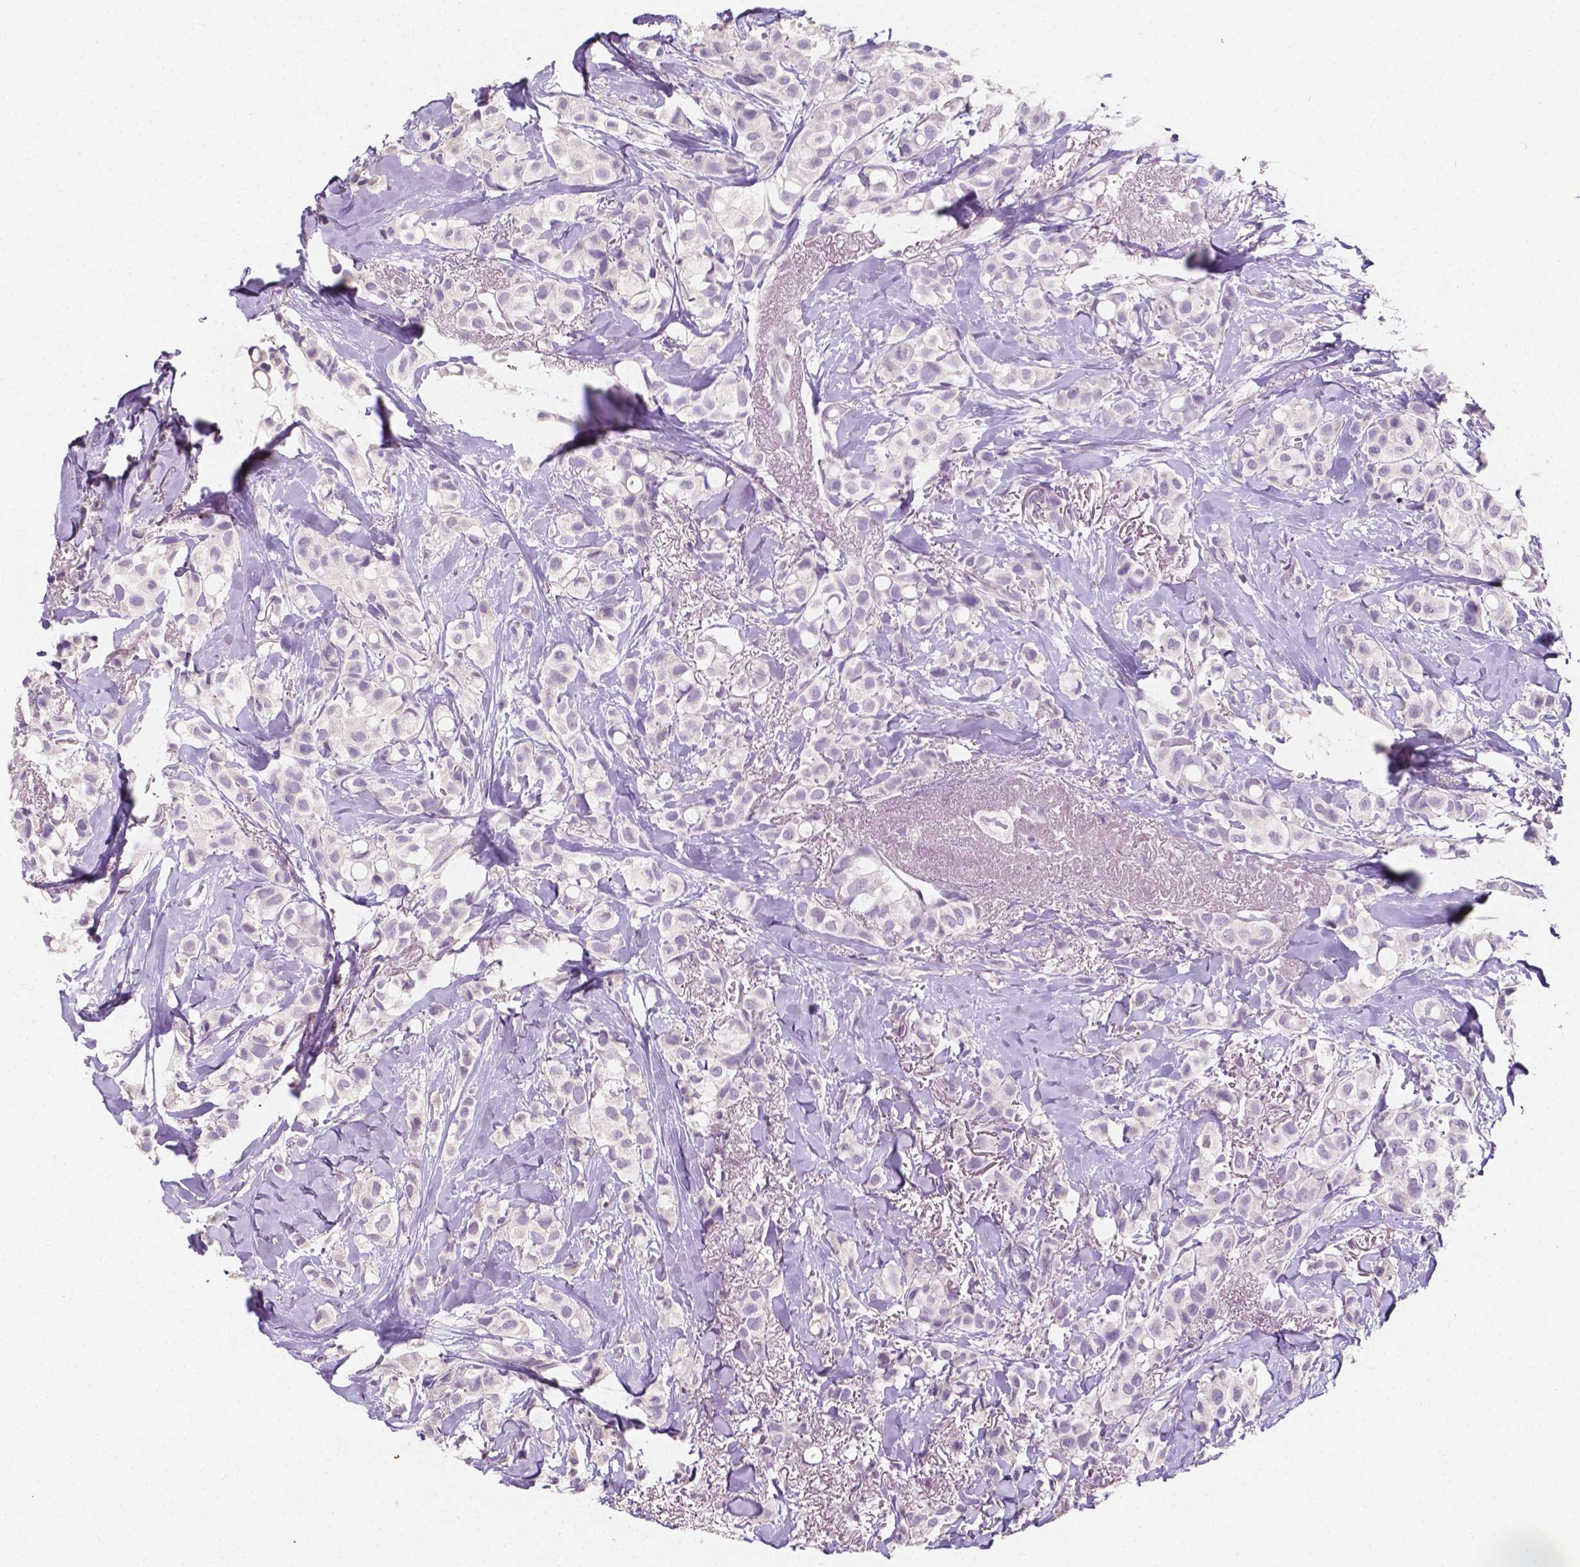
{"staining": {"intensity": "negative", "quantity": "none", "location": "none"}, "tissue": "breast cancer", "cell_type": "Tumor cells", "image_type": "cancer", "snomed": [{"axis": "morphology", "description": "Duct carcinoma"}, {"axis": "topography", "description": "Breast"}], "caption": "Human breast cancer (infiltrating ductal carcinoma) stained for a protein using immunohistochemistry (IHC) demonstrates no staining in tumor cells.", "gene": "TAL1", "patient": {"sex": "female", "age": 85}}